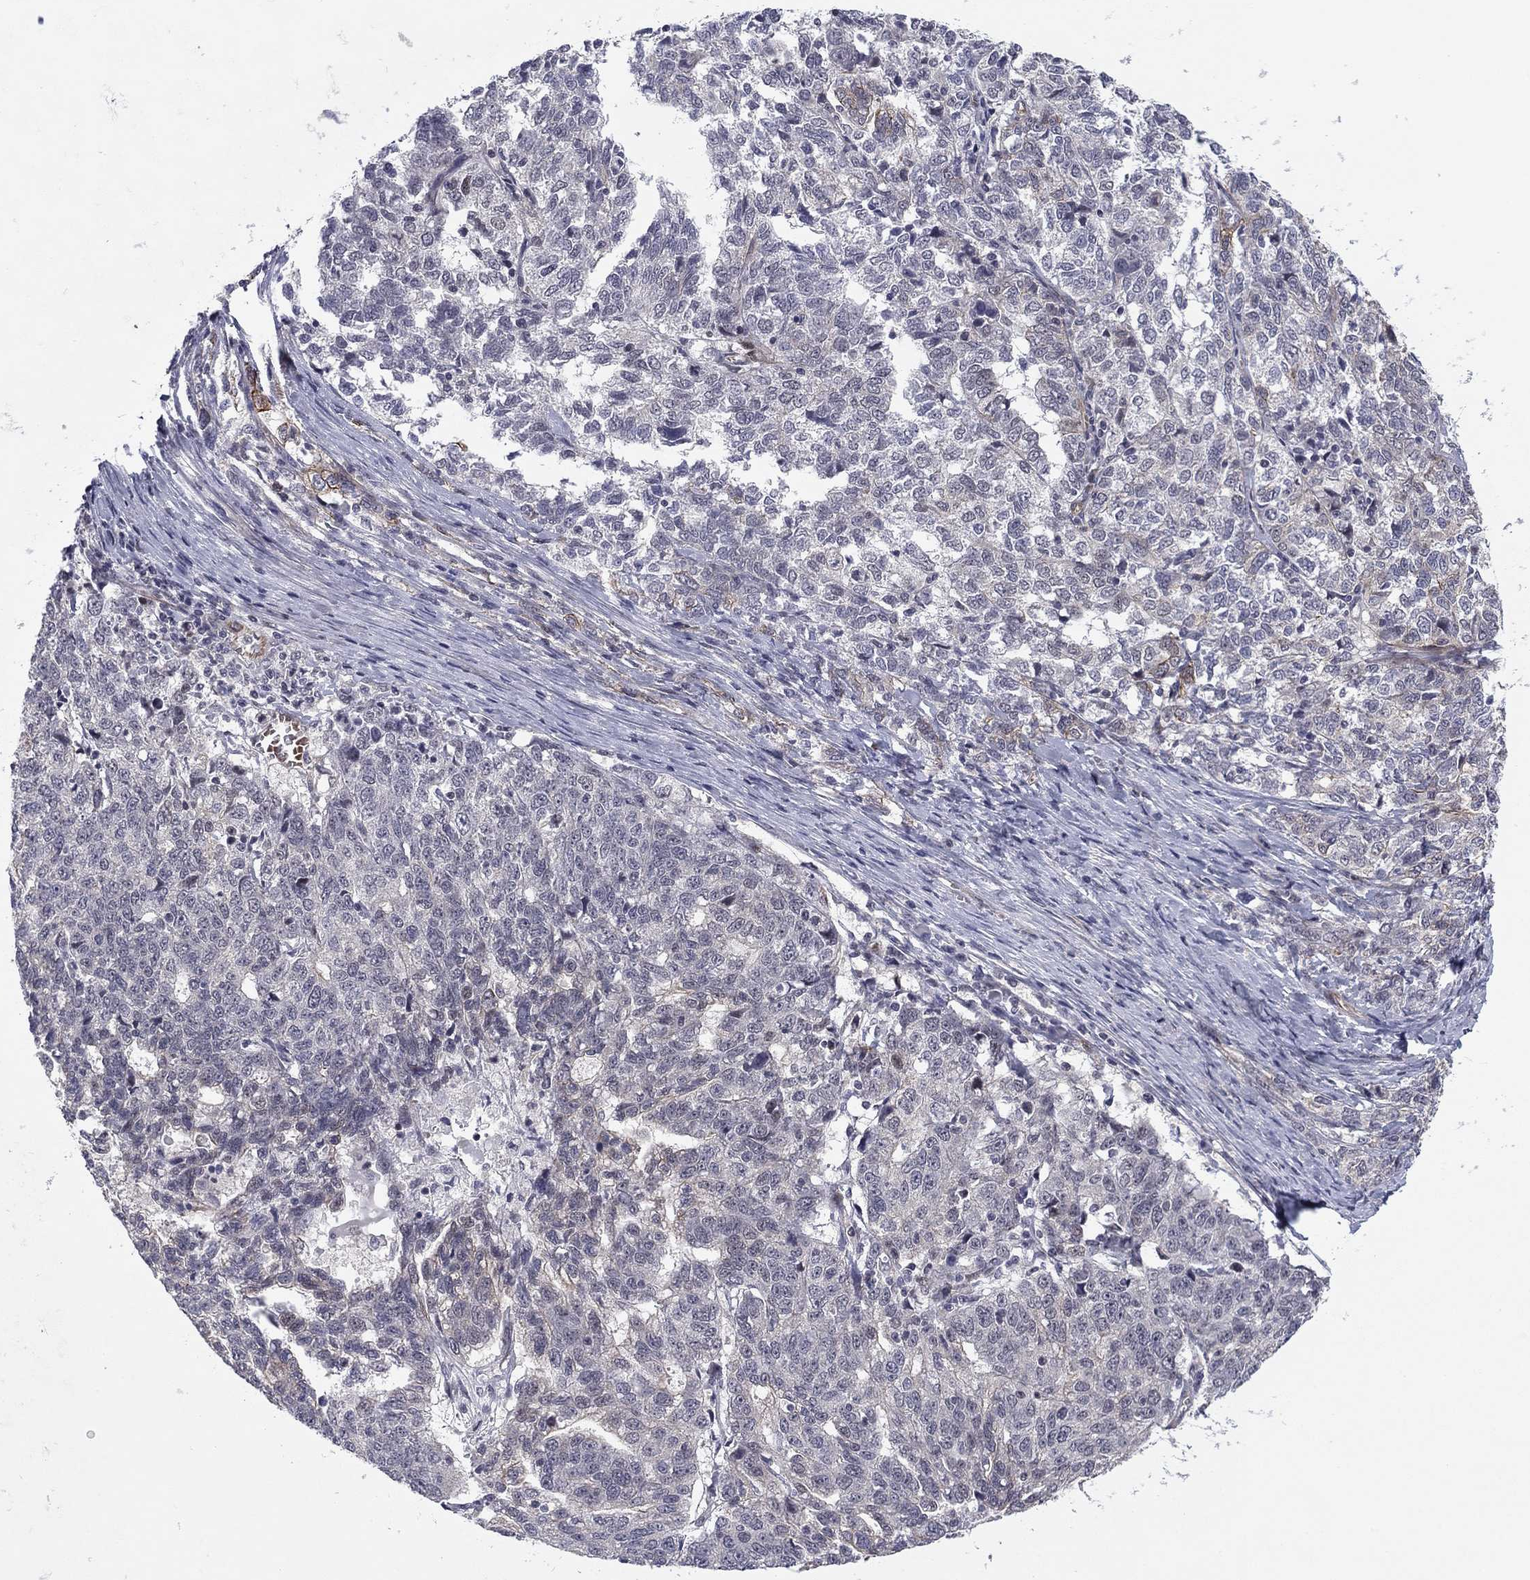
{"staining": {"intensity": "moderate", "quantity": "<25%", "location": "cytoplasmic/membranous"}, "tissue": "ovarian cancer", "cell_type": "Tumor cells", "image_type": "cancer", "snomed": [{"axis": "morphology", "description": "Cystadenocarcinoma, serous, NOS"}, {"axis": "topography", "description": "Ovary"}], "caption": "Ovarian cancer tissue reveals moderate cytoplasmic/membranous positivity in about <25% of tumor cells, visualized by immunohistochemistry.", "gene": "BCL11A", "patient": {"sex": "female", "age": 71}}